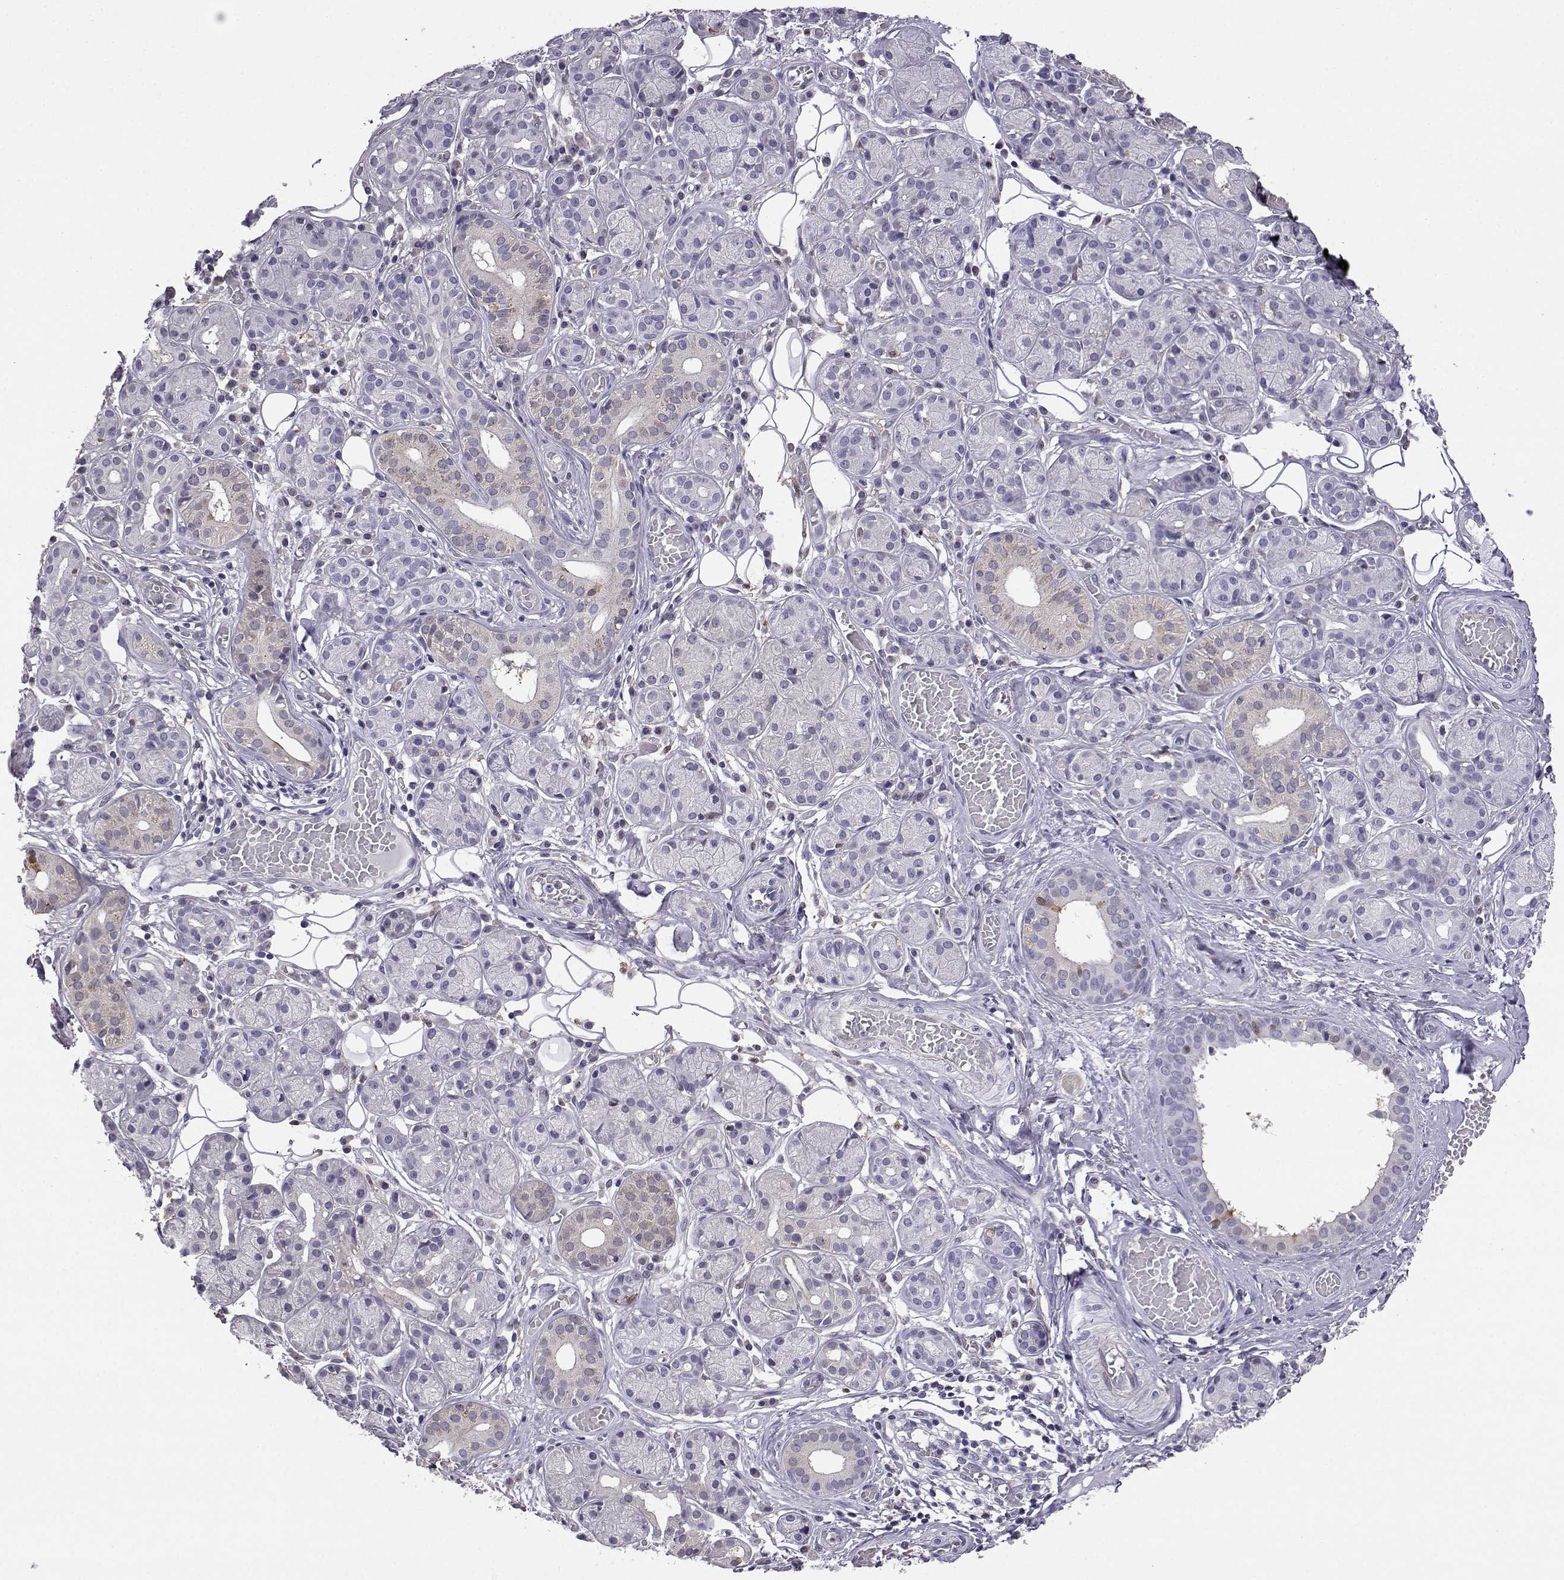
{"staining": {"intensity": "negative", "quantity": "none", "location": "none"}, "tissue": "salivary gland", "cell_type": "Glandular cells", "image_type": "normal", "snomed": [{"axis": "morphology", "description": "Normal tissue, NOS"}, {"axis": "topography", "description": "Salivary gland"}, {"axis": "topography", "description": "Peripheral nerve tissue"}], "caption": "A micrograph of human salivary gland is negative for staining in glandular cells.", "gene": "AKR1B1", "patient": {"sex": "male", "age": 71}}